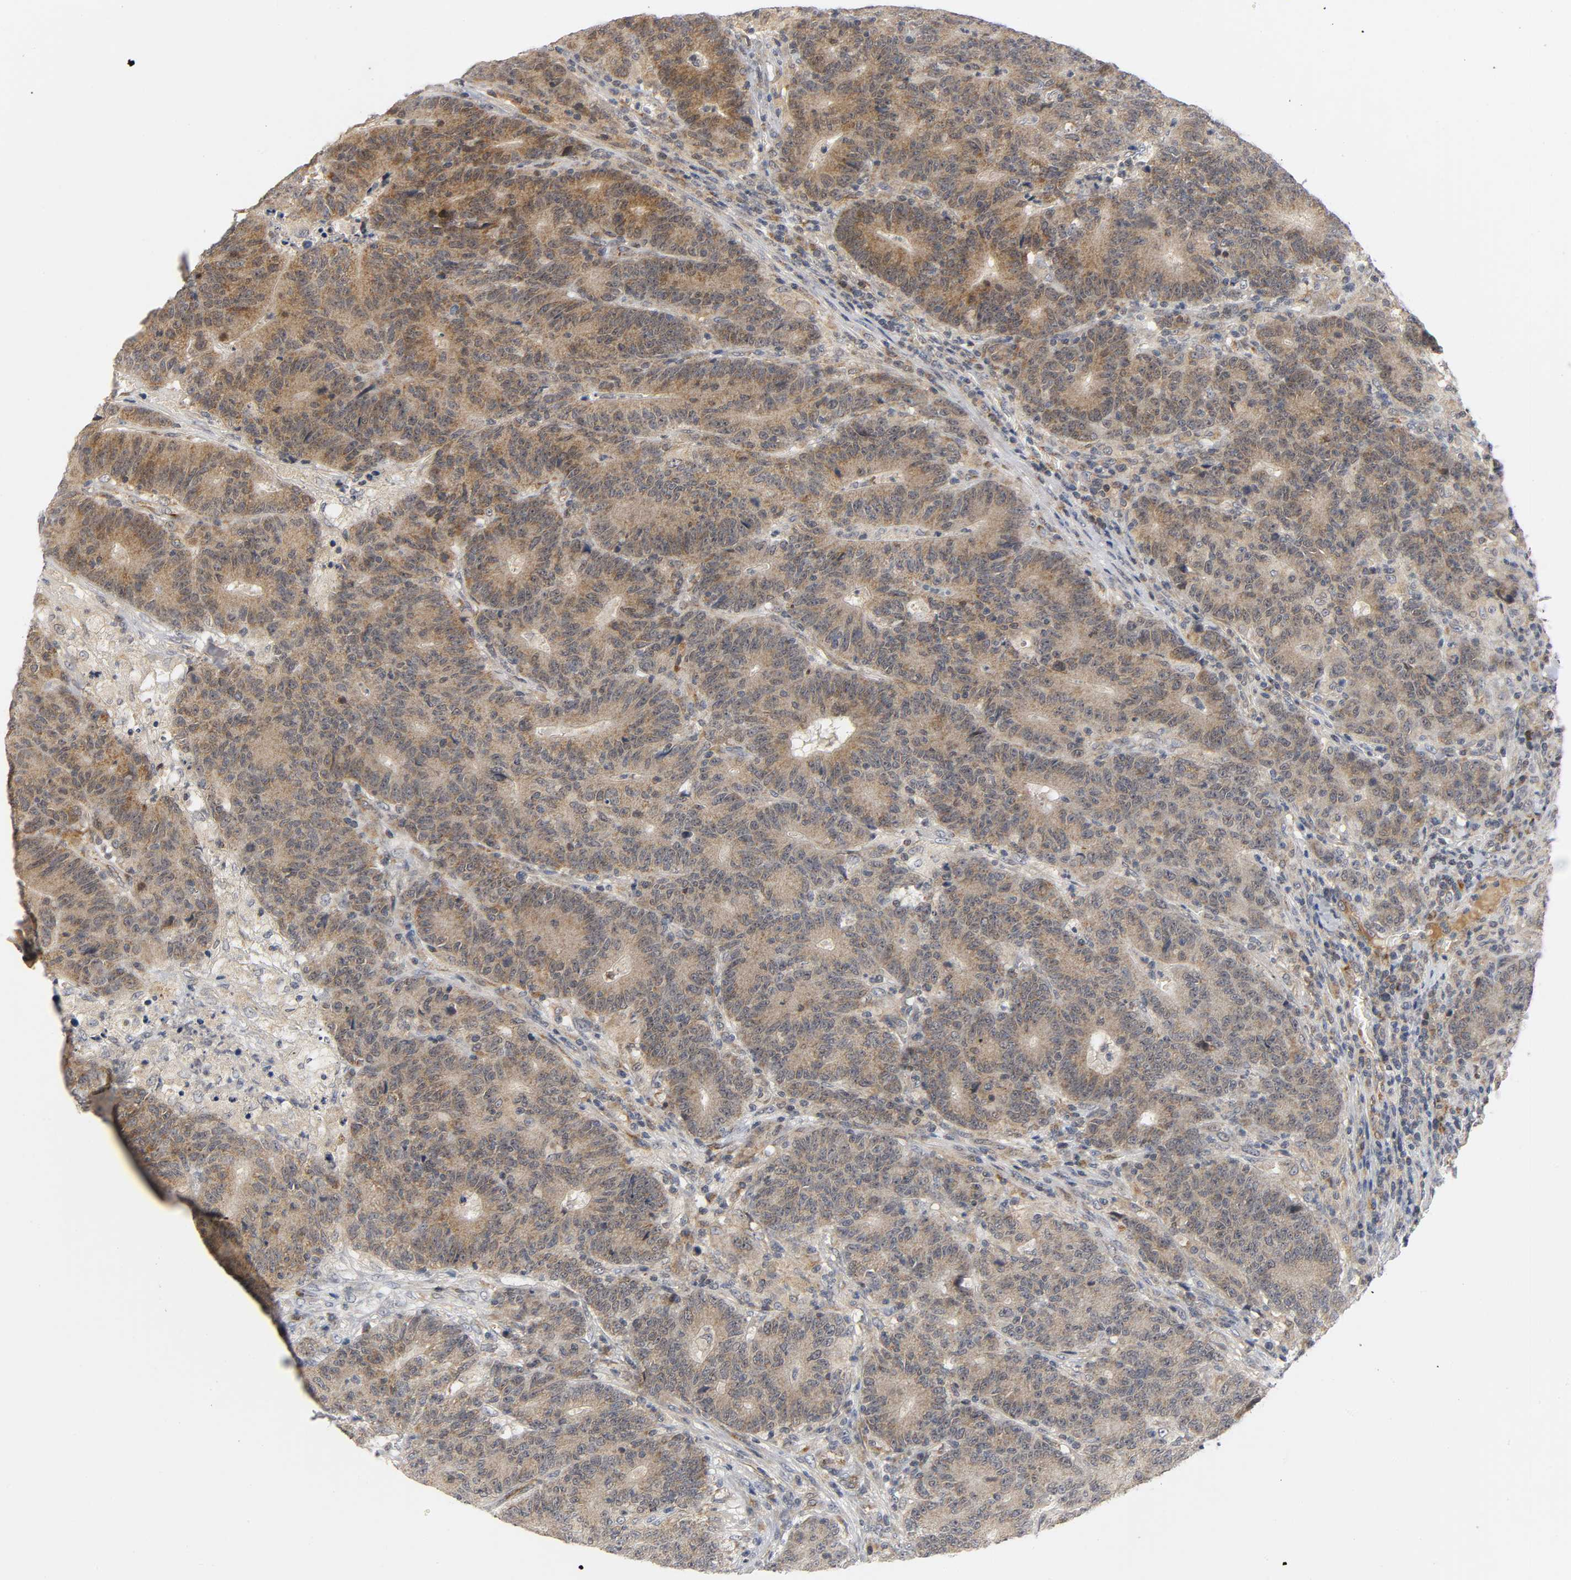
{"staining": {"intensity": "moderate", "quantity": ">75%", "location": "cytoplasmic/membranous"}, "tissue": "colorectal cancer", "cell_type": "Tumor cells", "image_type": "cancer", "snomed": [{"axis": "morphology", "description": "Normal tissue, NOS"}, {"axis": "morphology", "description": "Adenocarcinoma, NOS"}, {"axis": "topography", "description": "Colon"}], "caption": "Adenocarcinoma (colorectal) stained with a protein marker demonstrates moderate staining in tumor cells.", "gene": "NRP1", "patient": {"sex": "female", "age": 75}}